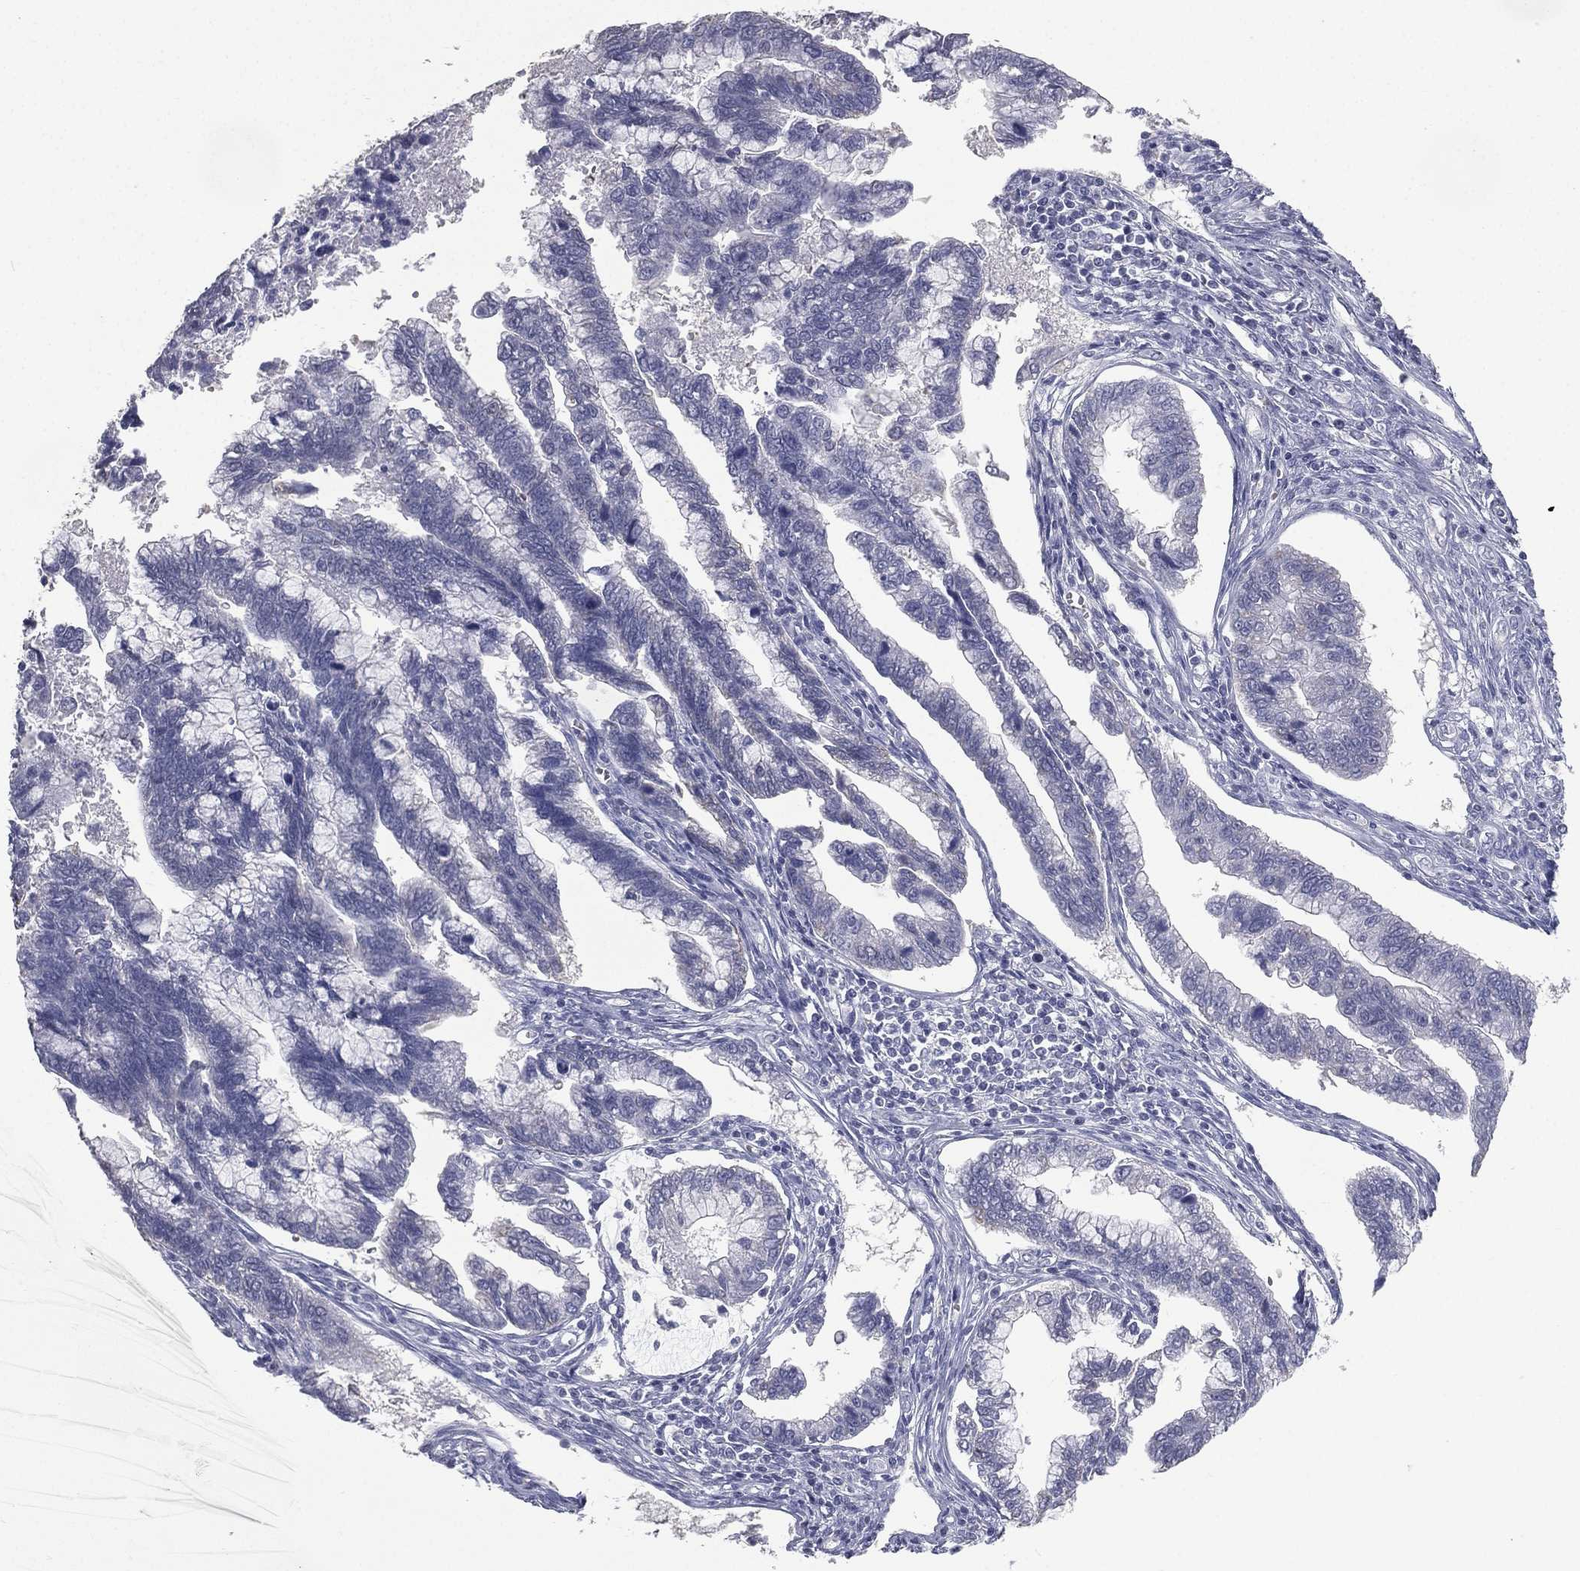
{"staining": {"intensity": "negative", "quantity": "none", "location": "none"}, "tissue": "cervical cancer", "cell_type": "Tumor cells", "image_type": "cancer", "snomed": [{"axis": "morphology", "description": "Adenocarcinoma, NOS"}, {"axis": "topography", "description": "Cervix"}], "caption": "DAB (3,3'-diaminobenzidine) immunohistochemical staining of human cervical adenocarcinoma shows no significant expression in tumor cells.", "gene": "ESX1", "patient": {"sex": "female", "age": 44}}